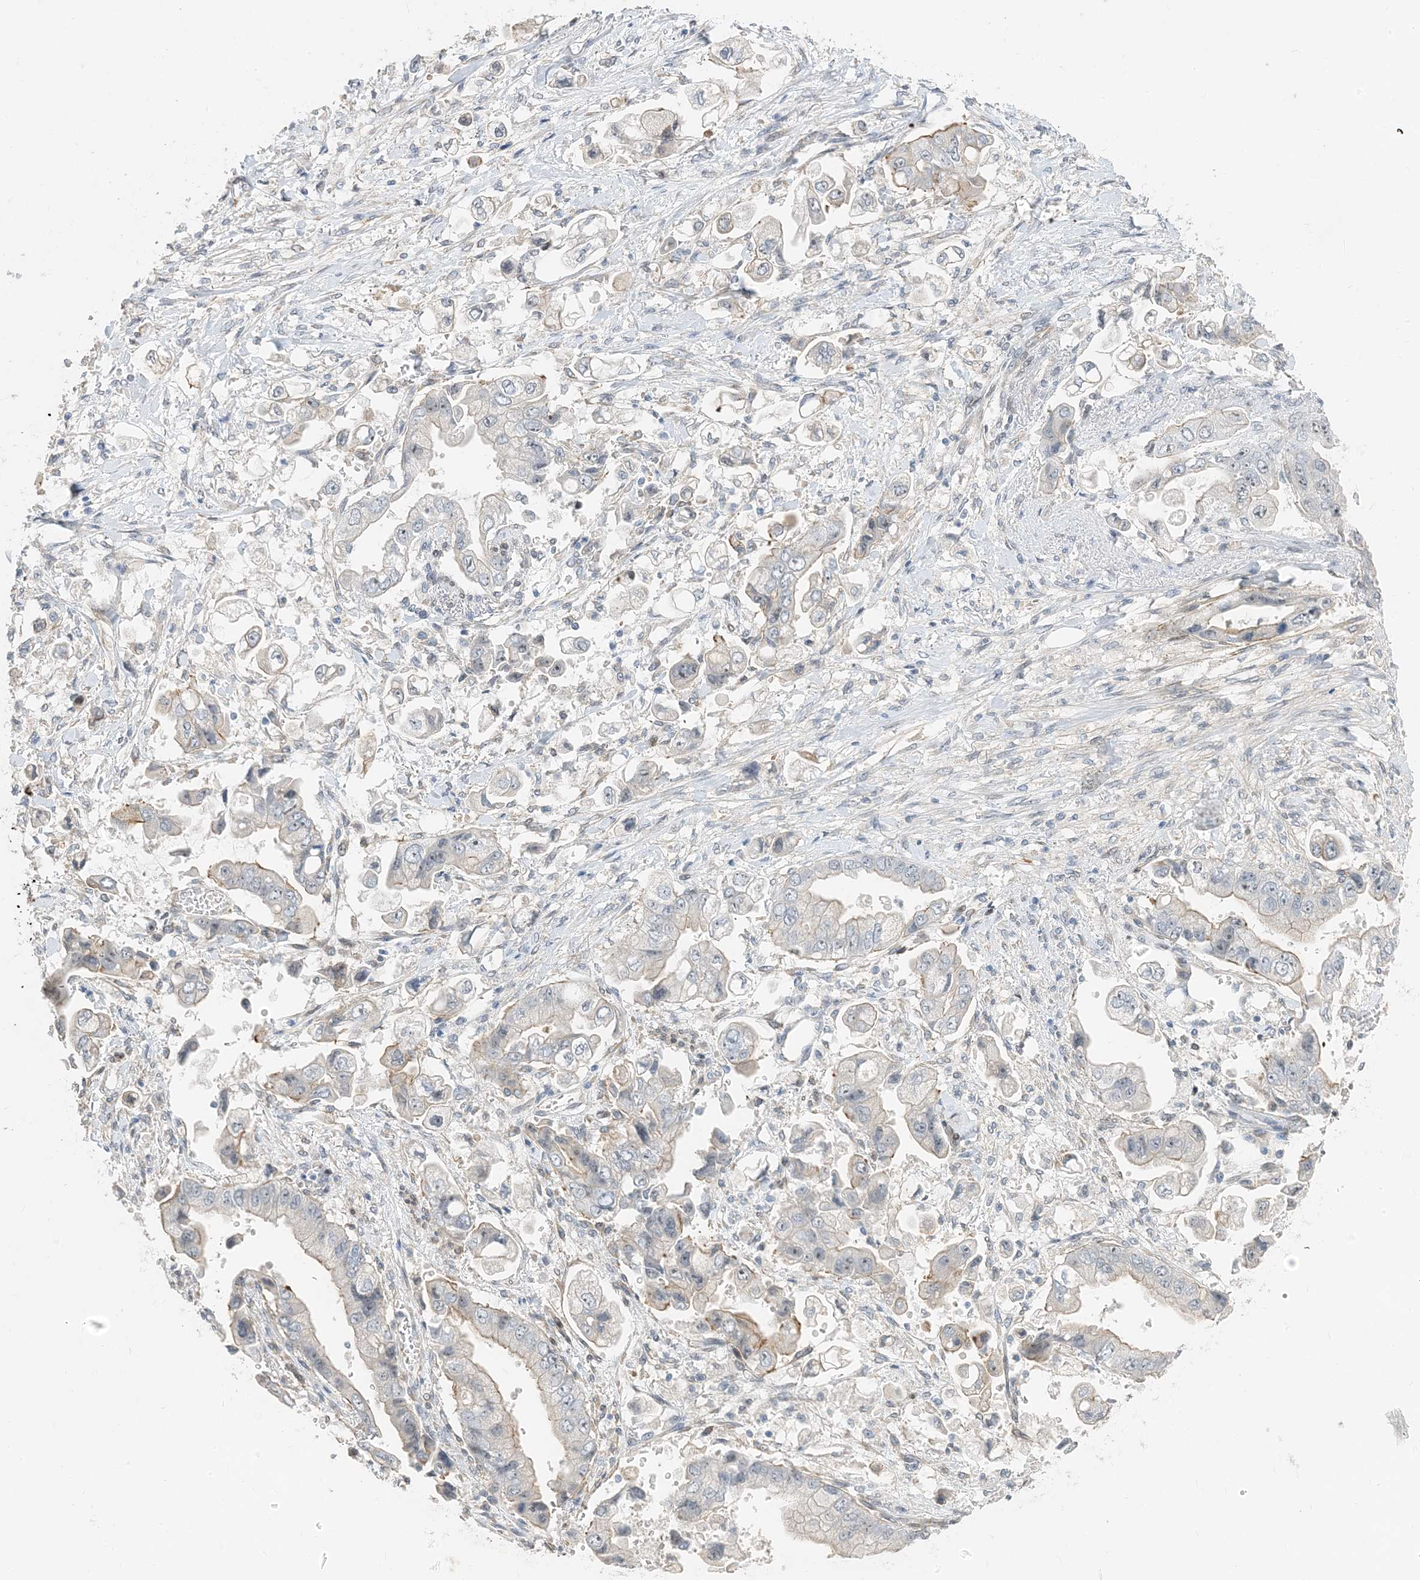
{"staining": {"intensity": "weak", "quantity": "<25%", "location": "cytoplasmic/membranous"}, "tissue": "stomach cancer", "cell_type": "Tumor cells", "image_type": "cancer", "snomed": [{"axis": "morphology", "description": "Adenocarcinoma, NOS"}, {"axis": "topography", "description": "Stomach"}], "caption": "A micrograph of human adenocarcinoma (stomach) is negative for staining in tumor cells. (IHC, brightfield microscopy, high magnification).", "gene": "IL36B", "patient": {"sex": "male", "age": 62}}